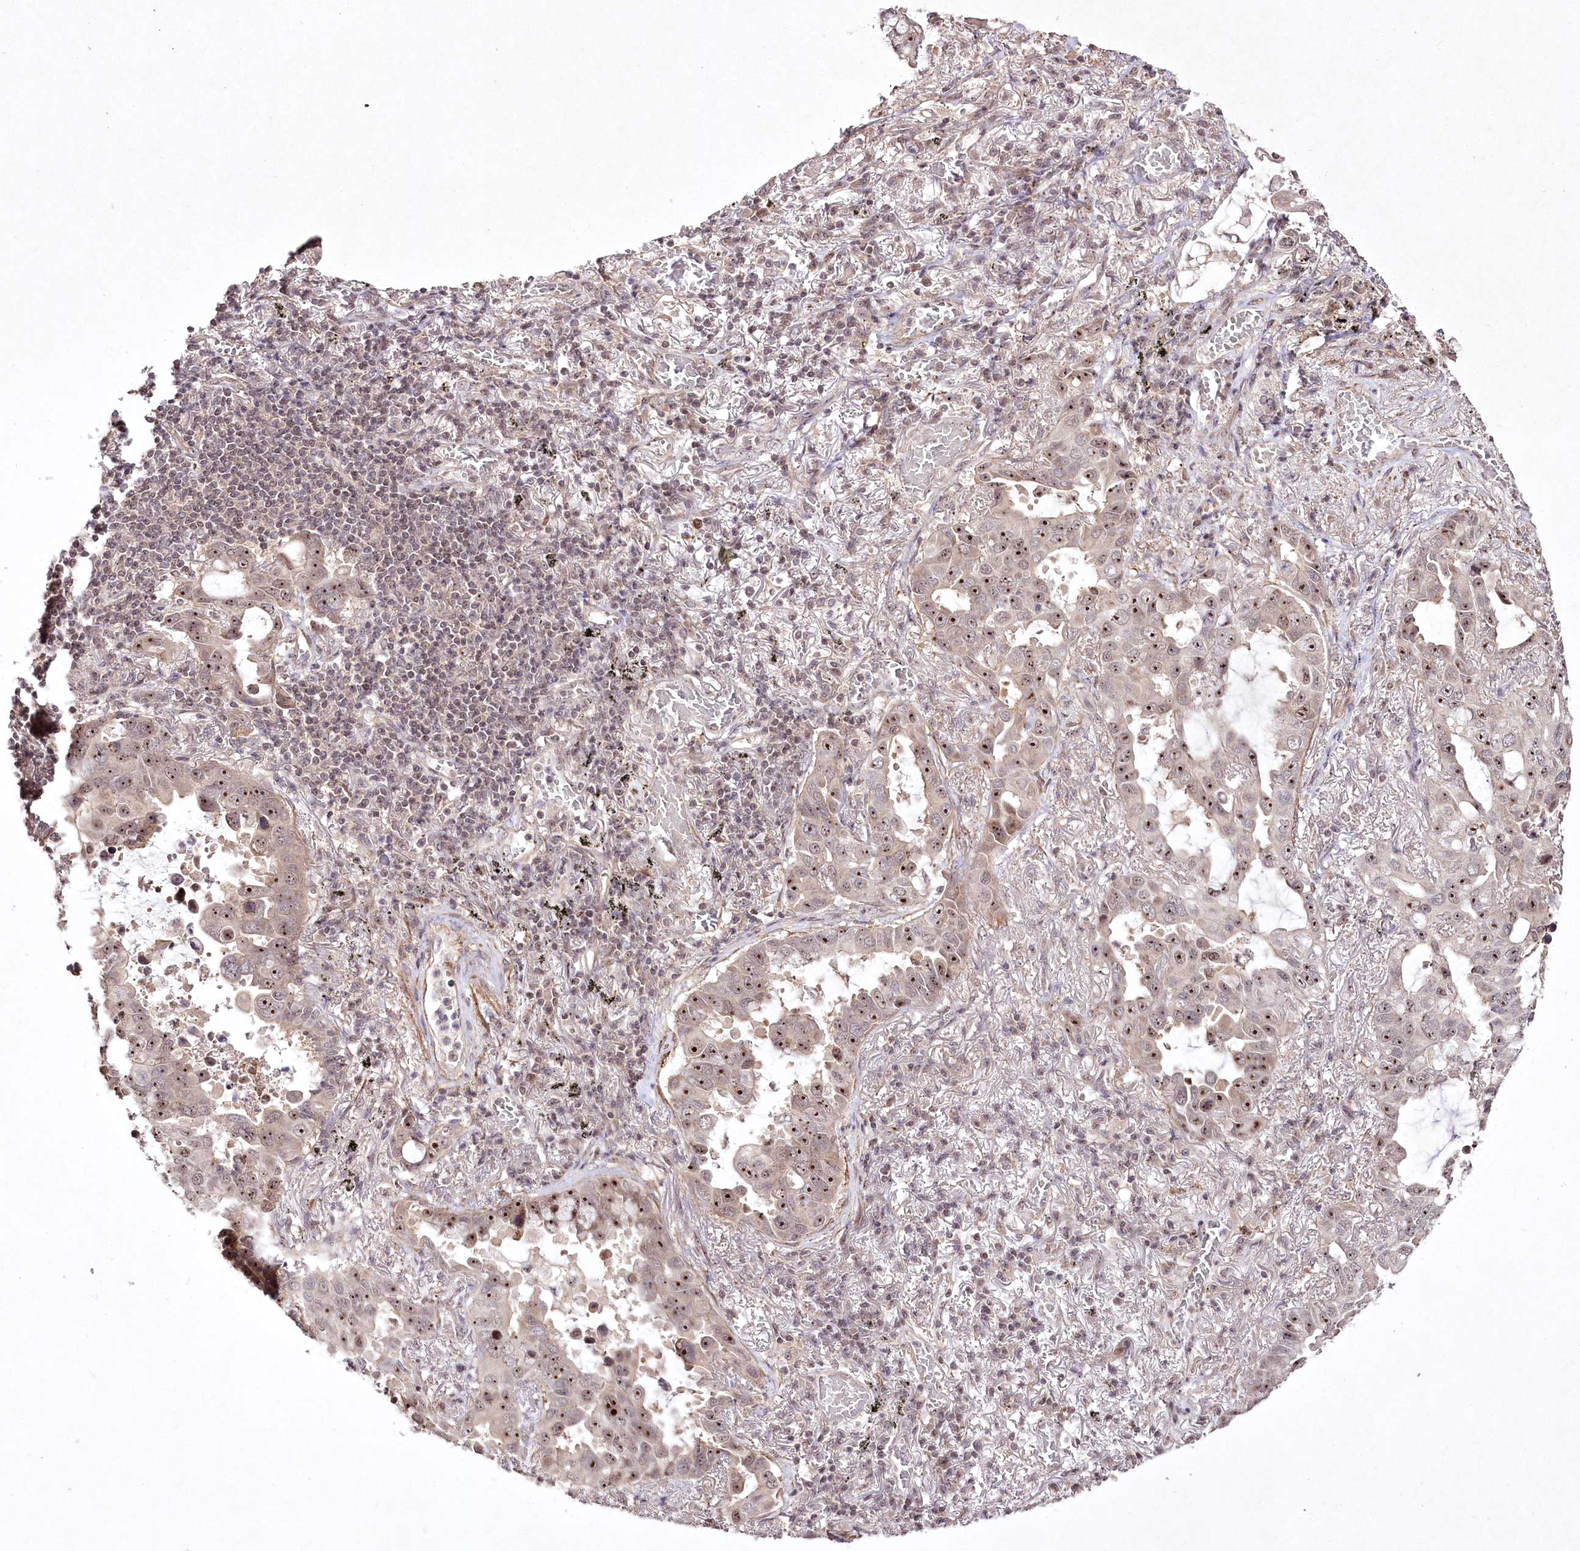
{"staining": {"intensity": "moderate", "quantity": ">75%", "location": "nuclear"}, "tissue": "lung cancer", "cell_type": "Tumor cells", "image_type": "cancer", "snomed": [{"axis": "morphology", "description": "Adenocarcinoma, NOS"}, {"axis": "topography", "description": "Lung"}], "caption": "The immunohistochemical stain labels moderate nuclear positivity in tumor cells of lung cancer (adenocarcinoma) tissue. (brown staining indicates protein expression, while blue staining denotes nuclei).", "gene": "CCDC59", "patient": {"sex": "male", "age": 64}}